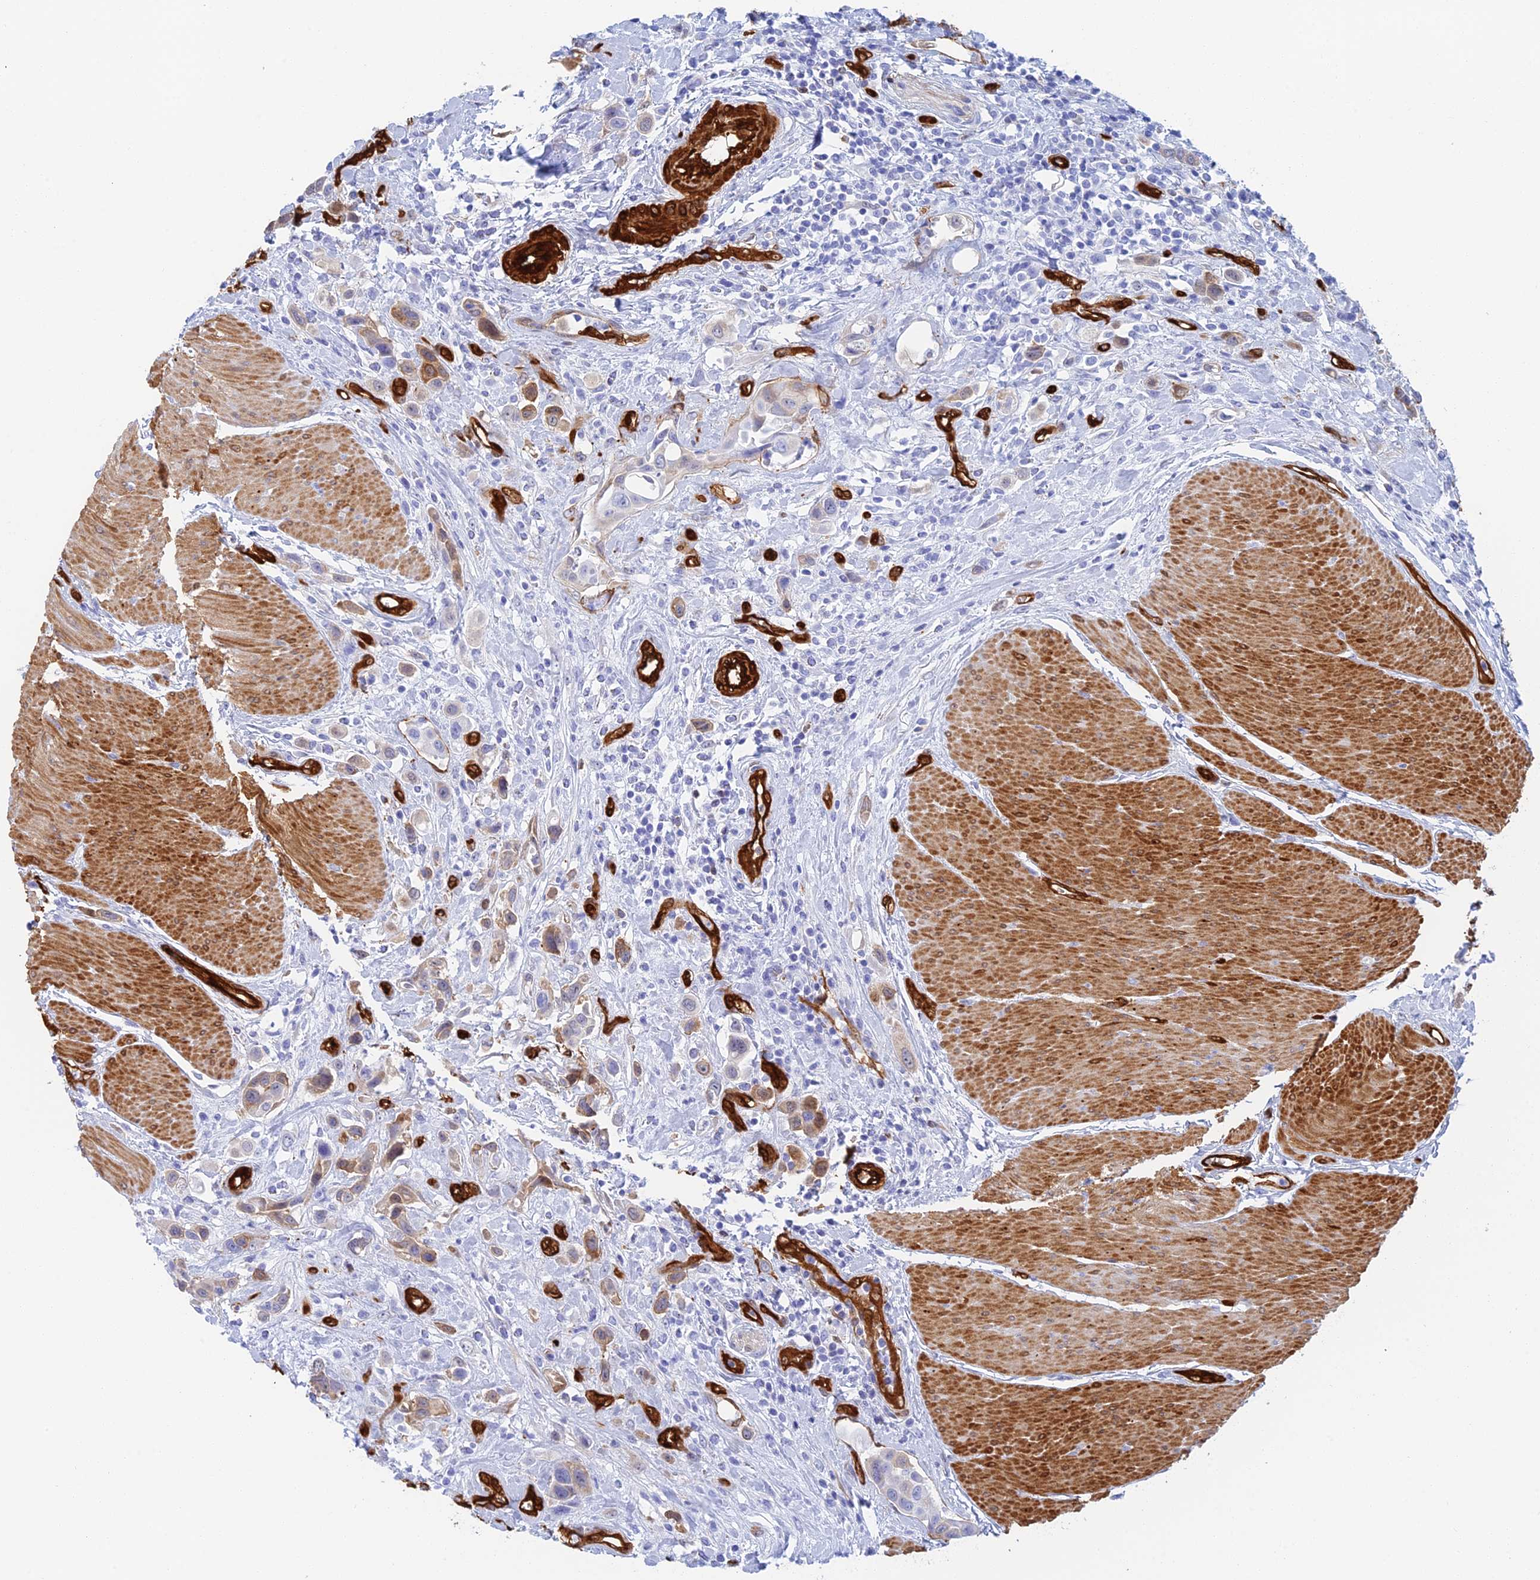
{"staining": {"intensity": "moderate", "quantity": "25%-75%", "location": "cytoplasmic/membranous"}, "tissue": "urothelial cancer", "cell_type": "Tumor cells", "image_type": "cancer", "snomed": [{"axis": "morphology", "description": "Urothelial carcinoma, High grade"}, {"axis": "topography", "description": "Urinary bladder"}], "caption": "A histopathology image of human urothelial cancer stained for a protein reveals moderate cytoplasmic/membranous brown staining in tumor cells. The protein is stained brown, and the nuclei are stained in blue (DAB (3,3'-diaminobenzidine) IHC with brightfield microscopy, high magnification).", "gene": "CRIP2", "patient": {"sex": "male", "age": 50}}